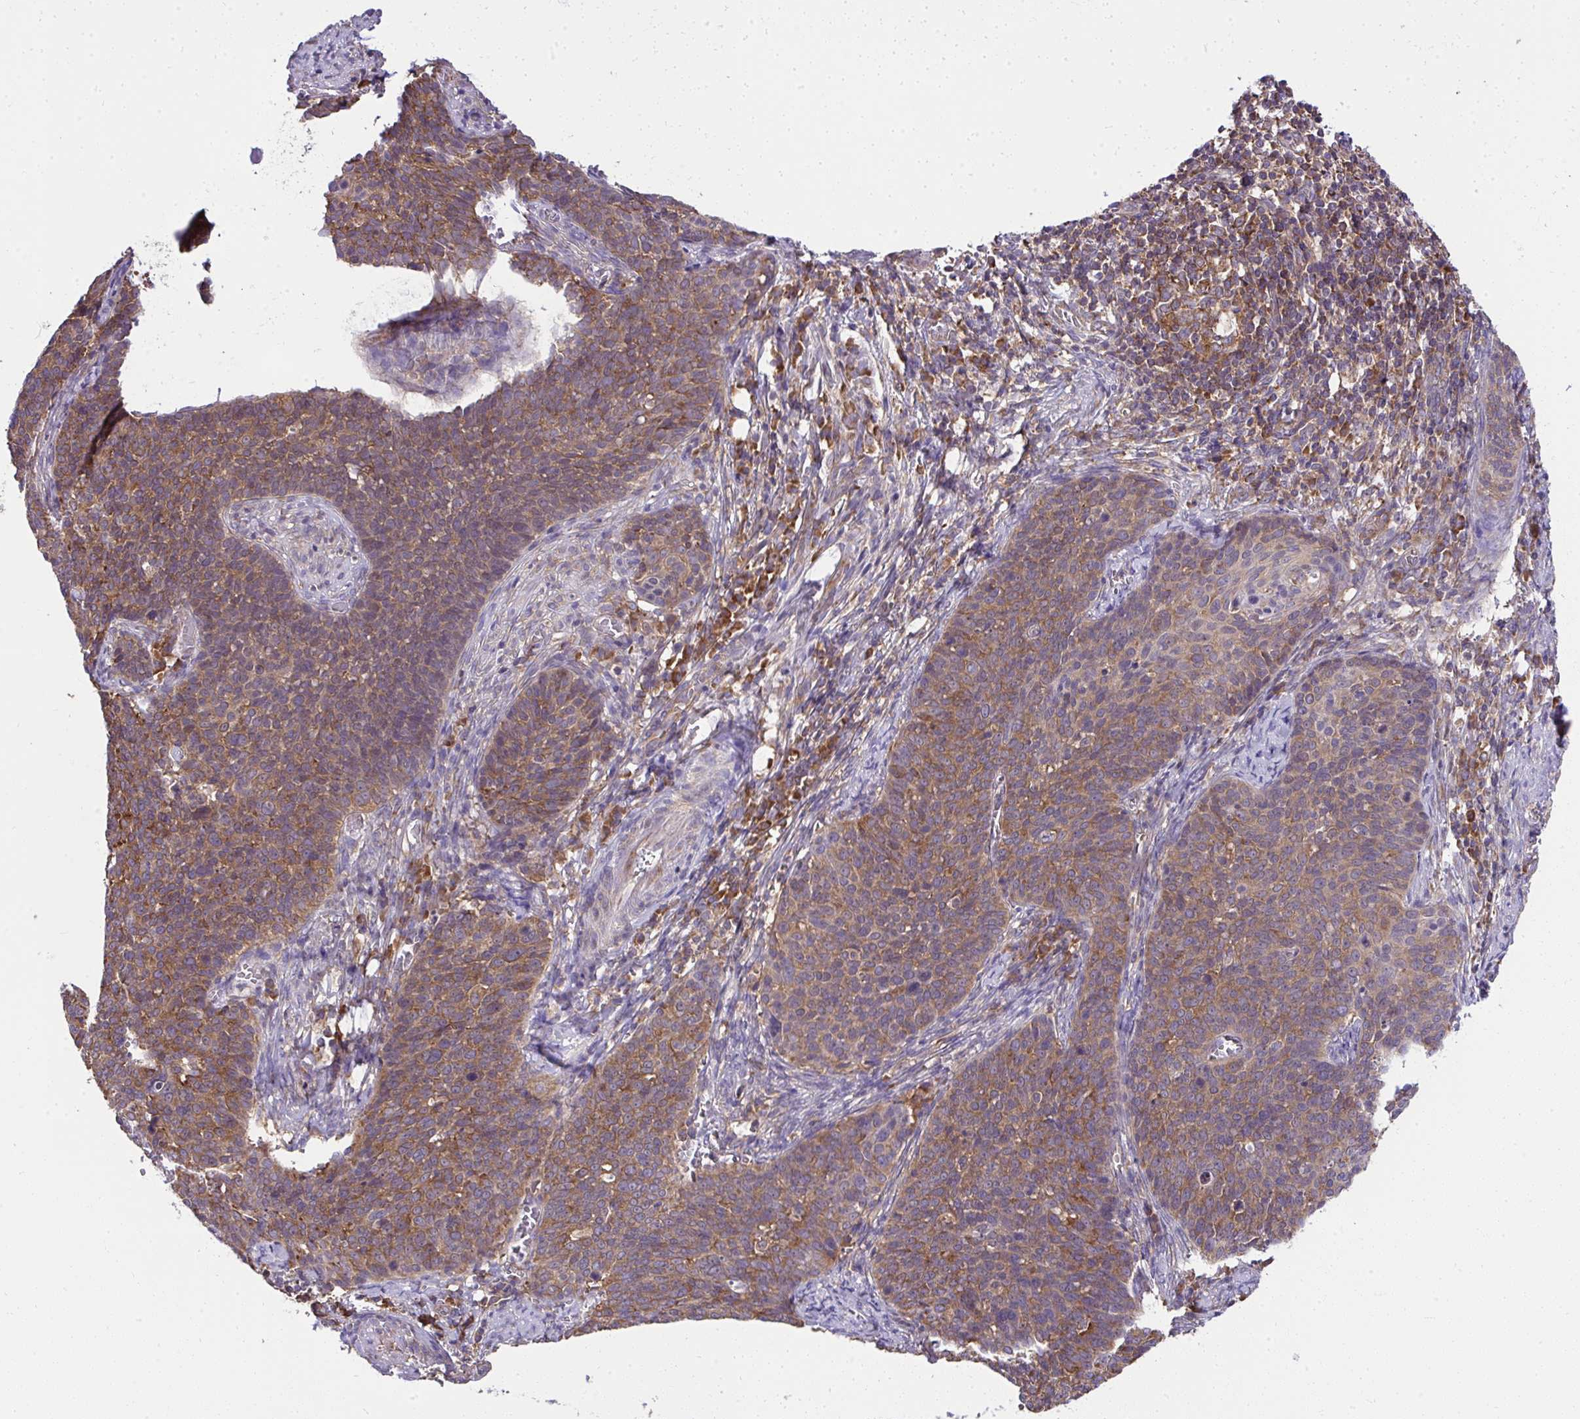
{"staining": {"intensity": "moderate", "quantity": ">75%", "location": "cytoplasmic/membranous"}, "tissue": "cervical cancer", "cell_type": "Tumor cells", "image_type": "cancer", "snomed": [{"axis": "morphology", "description": "Normal tissue, NOS"}, {"axis": "morphology", "description": "Squamous cell carcinoma, NOS"}, {"axis": "topography", "description": "Cervix"}], "caption": "Cervical squamous cell carcinoma tissue displays moderate cytoplasmic/membranous expression in about >75% of tumor cells The staining was performed using DAB, with brown indicating positive protein expression. Nuclei are stained blue with hematoxylin.", "gene": "RPS7", "patient": {"sex": "female", "age": 39}}